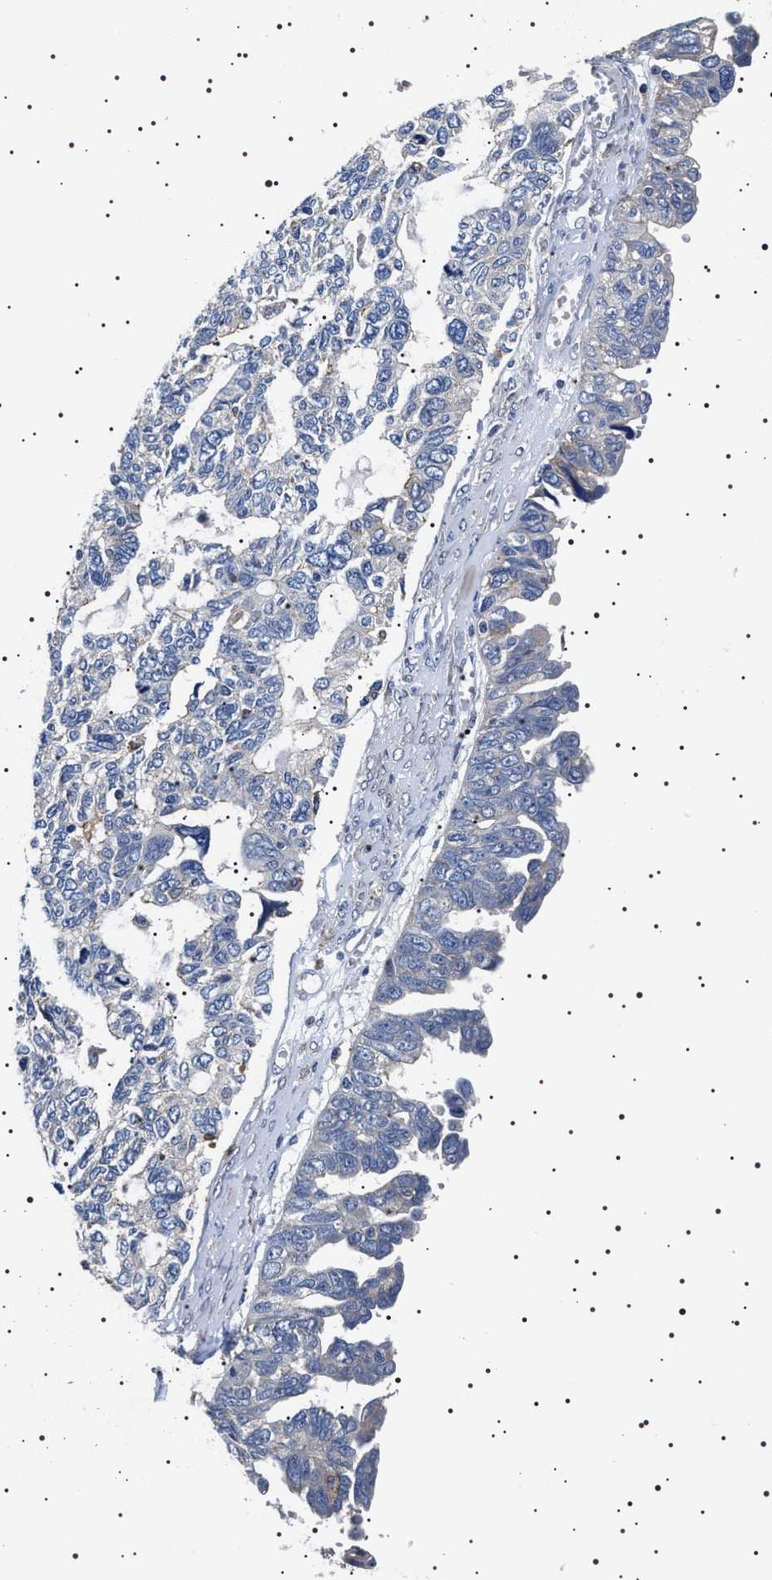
{"staining": {"intensity": "negative", "quantity": "none", "location": "none"}, "tissue": "ovarian cancer", "cell_type": "Tumor cells", "image_type": "cancer", "snomed": [{"axis": "morphology", "description": "Cystadenocarcinoma, serous, NOS"}, {"axis": "topography", "description": "Ovary"}], "caption": "Immunohistochemistry of ovarian cancer (serous cystadenocarcinoma) displays no staining in tumor cells.", "gene": "SLC4A7", "patient": {"sex": "female", "age": 79}}